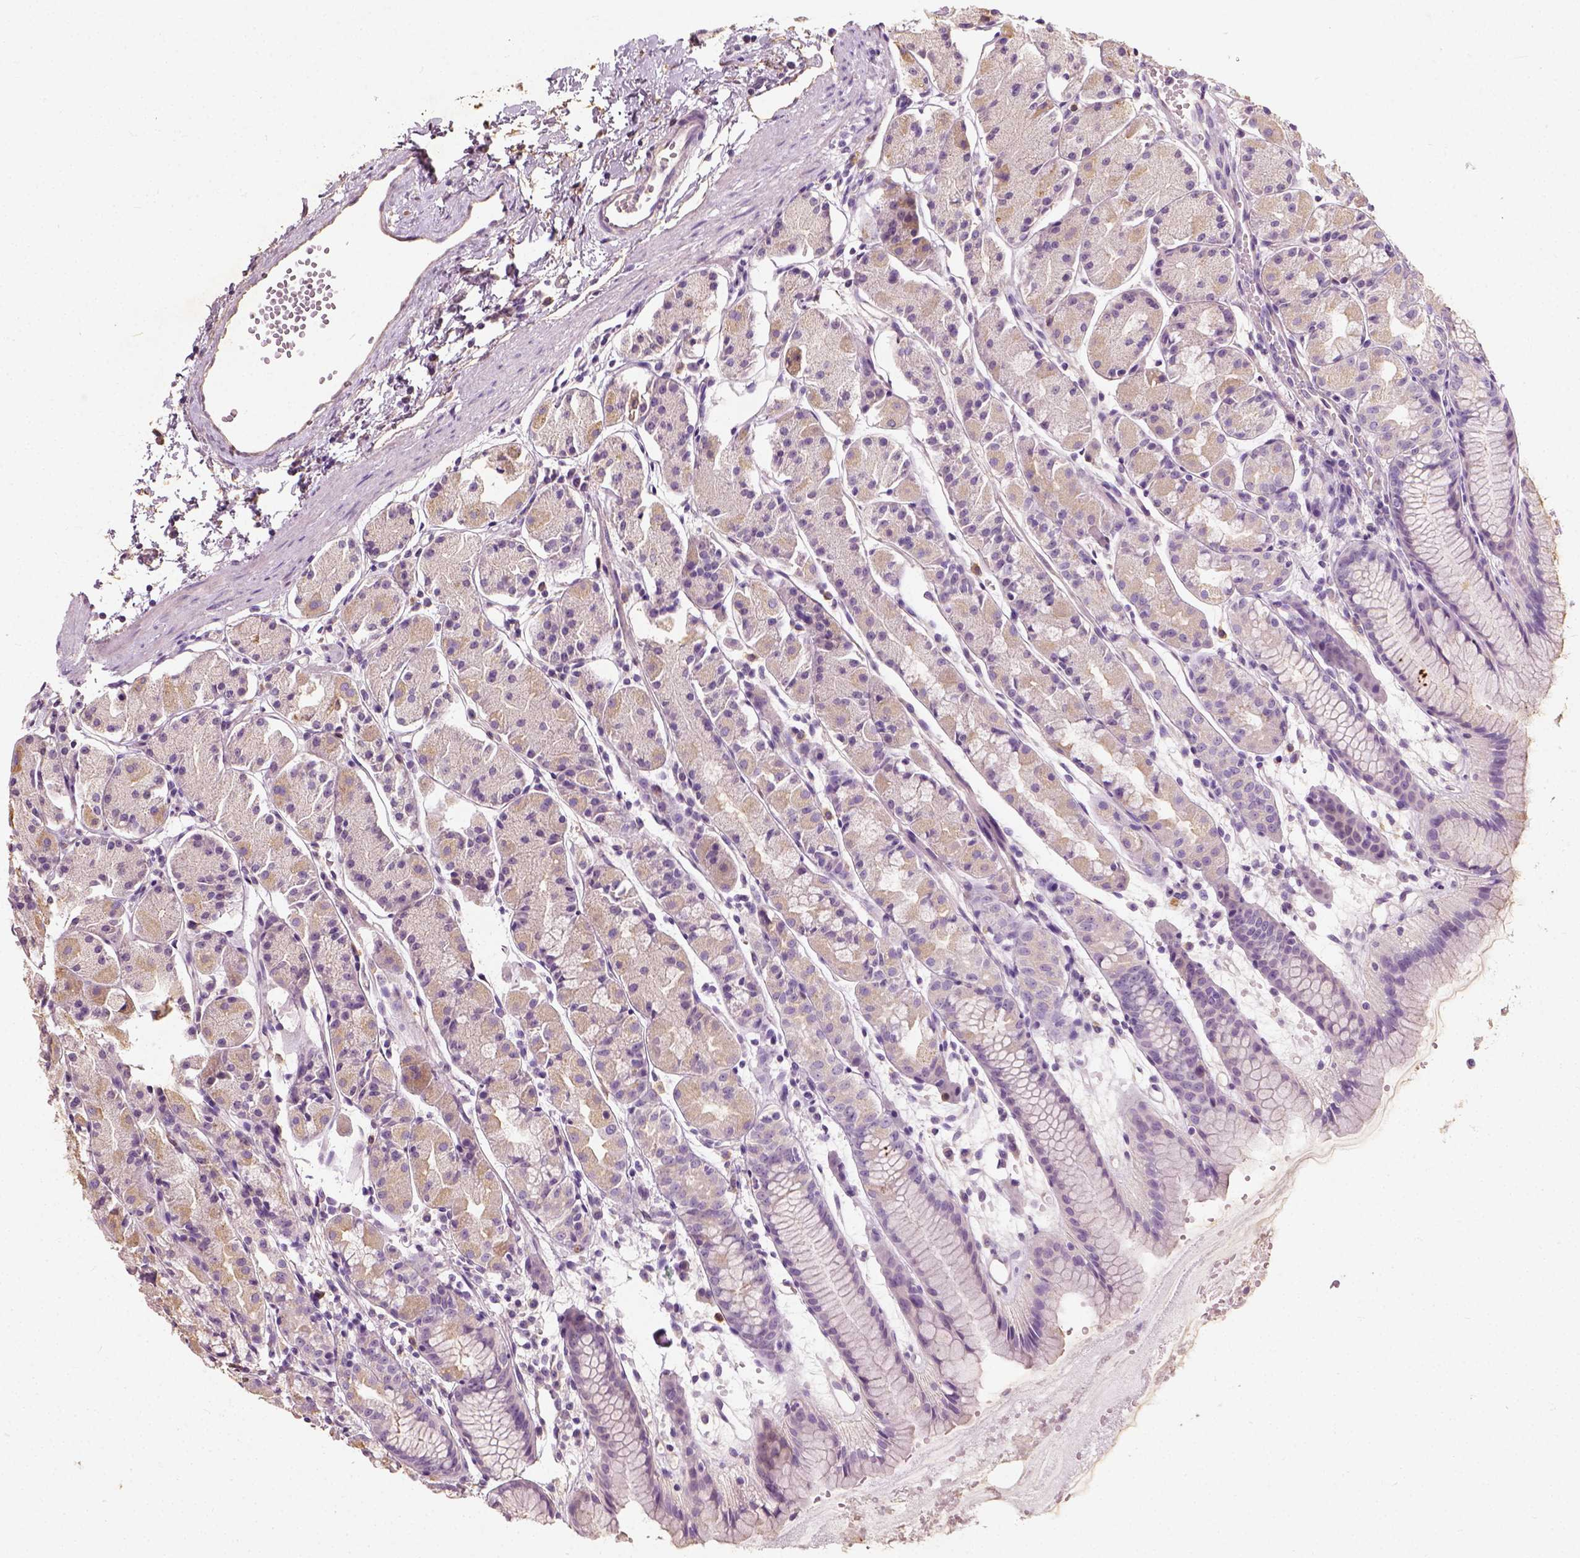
{"staining": {"intensity": "weak", "quantity": "25%-75%", "location": "cytoplasmic/membranous"}, "tissue": "stomach", "cell_type": "Glandular cells", "image_type": "normal", "snomed": [{"axis": "morphology", "description": "Normal tissue, NOS"}, {"axis": "topography", "description": "Stomach, upper"}], "caption": "An image of human stomach stained for a protein shows weak cytoplasmic/membranous brown staining in glandular cells. The staining was performed using DAB to visualize the protein expression in brown, while the nuclei were stained in blue with hematoxylin (Magnification: 20x).", "gene": "DHCR24", "patient": {"sex": "male", "age": 47}}